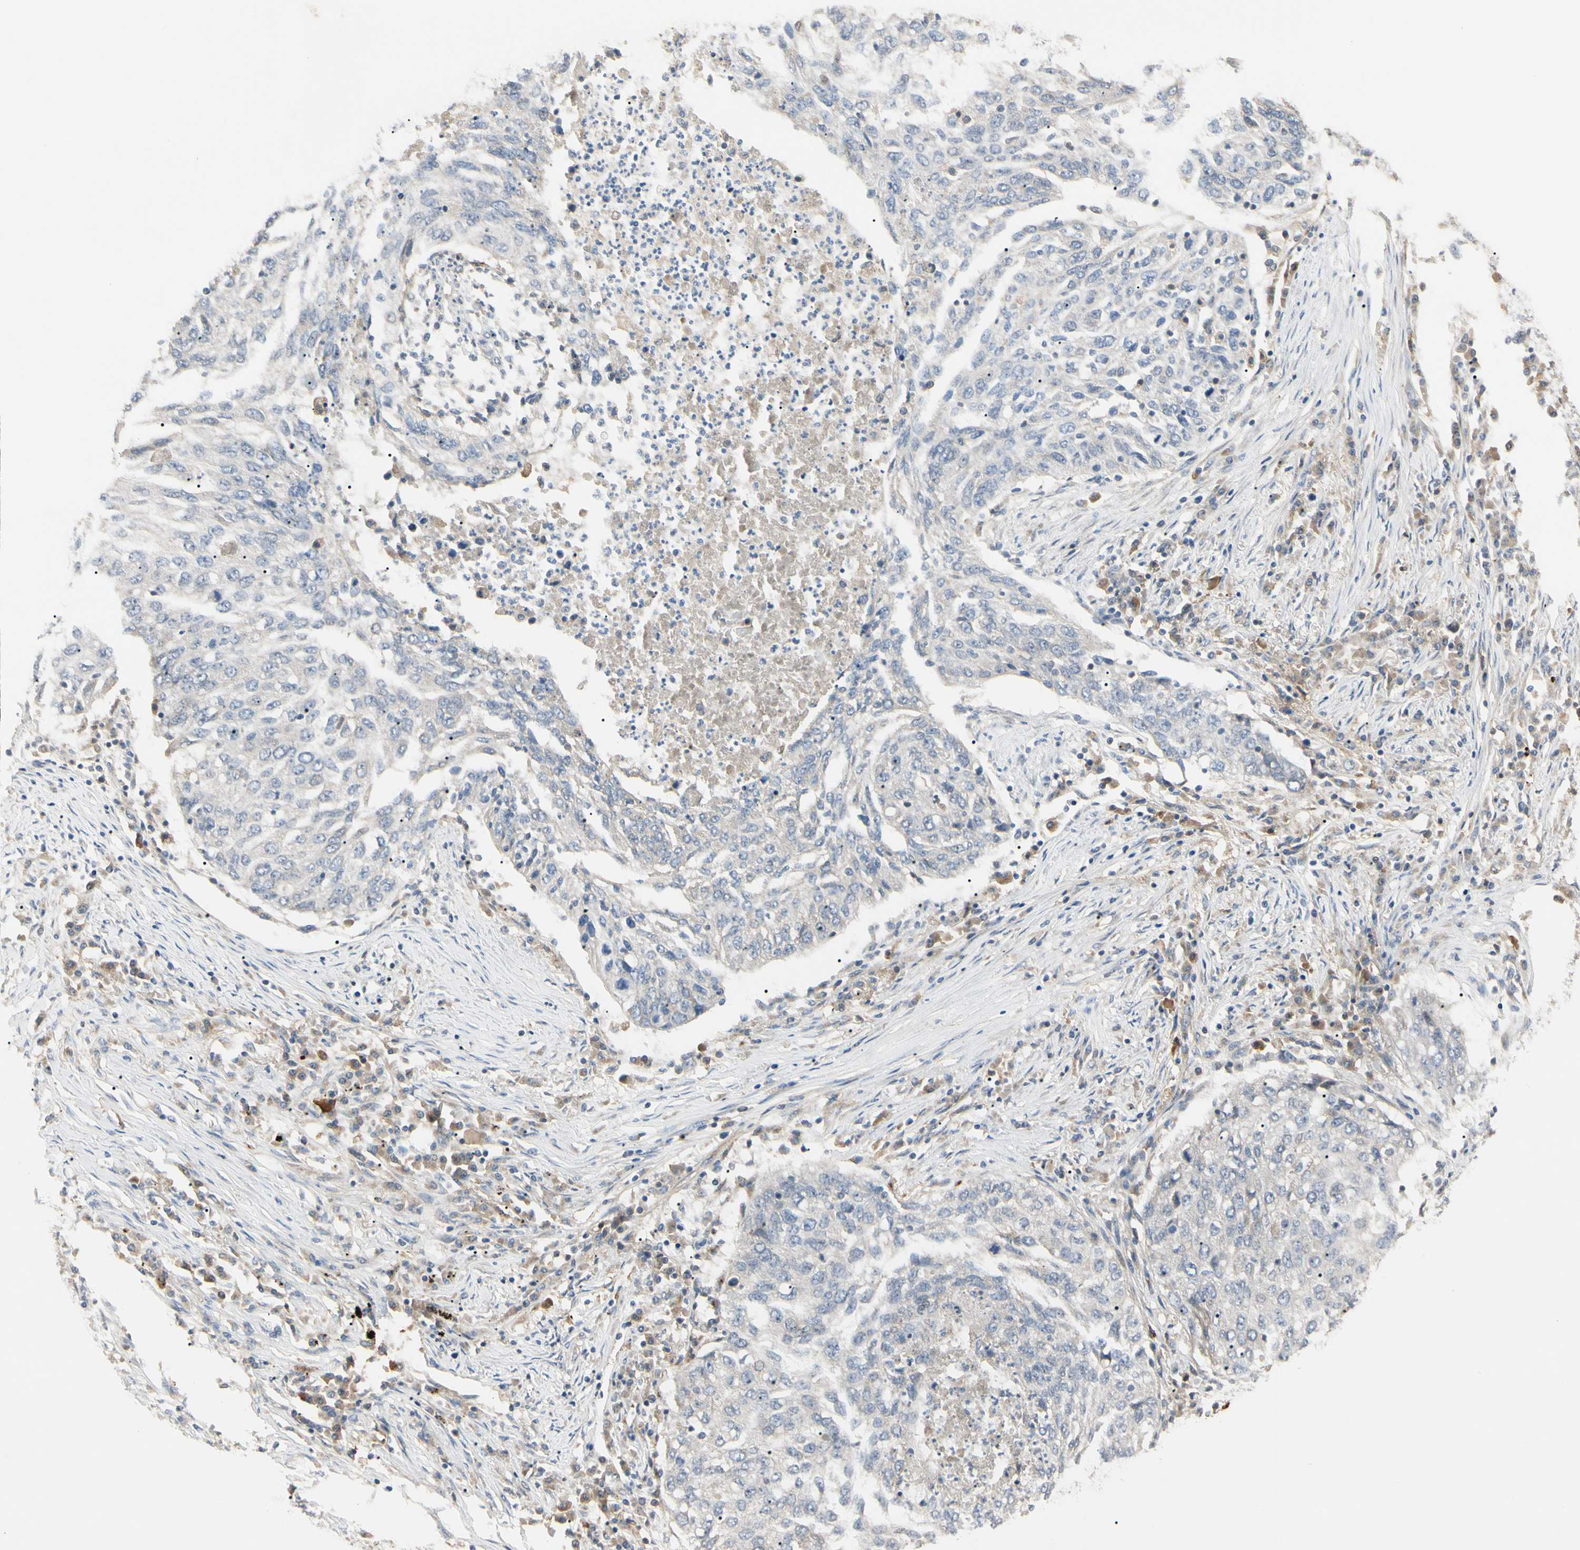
{"staining": {"intensity": "weak", "quantity": ">75%", "location": "cytoplasmic/membranous"}, "tissue": "lung cancer", "cell_type": "Tumor cells", "image_type": "cancer", "snomed": [{"axis": "morphology", "description": "Squamous cell carcinoma, NOS"}, {"axis": "topography", "description": "Lung"}], "caption": "Protein analysis of lung cancer (squamous cell carcinoma) tissue displays weak cytoplasmic/membranous positivity in approximately >75% of tumor cells.", "gene": "F2R", "patient": {"sex": "female", "age": 63}}